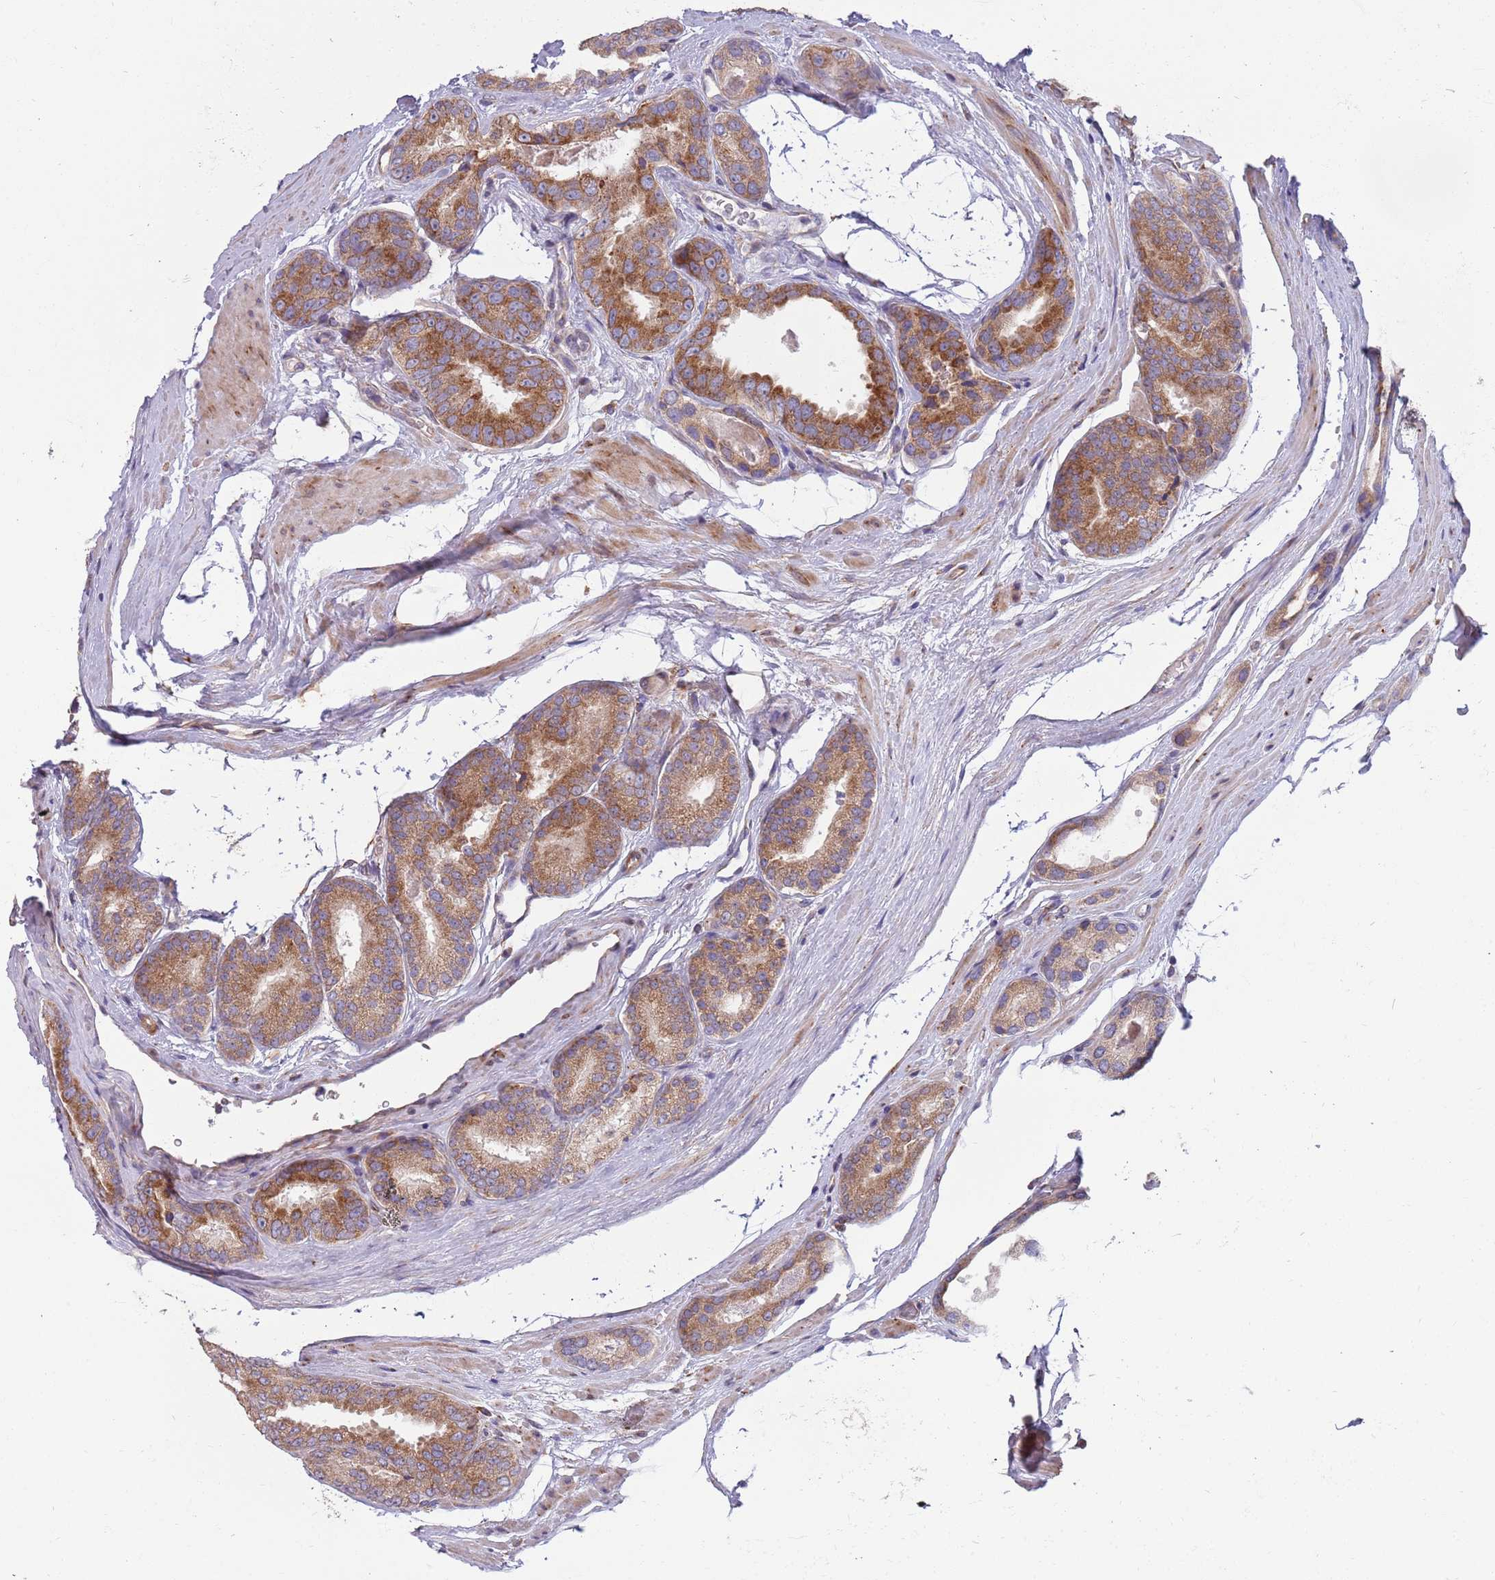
{"staining": {"intensity": "moderate", "quantity": ">75%", "location": "cytoplasmic/membranous"}, "tissue": "prostate cancer", "cell_type": "Tumor cells", "image_type": "cancer", "snomed": [{"axis": "morphology", "description": "Adenocarcinoma, High grade"}, {"axis": "topography", "description": "Prostate"}], "caption": "Immunohistochemistry image of neoplastic tissue: prostate adenocarcinoma (high-grade) stained using IHC displays medium levels of moderate protein expression localized specifically in the cytoplasmic/membranous of tumor cells, appearing as a cytoplasmic/membranous brown color.", "gene": "ARMCX6", "patient": {"sex": "male", "age": 72}}